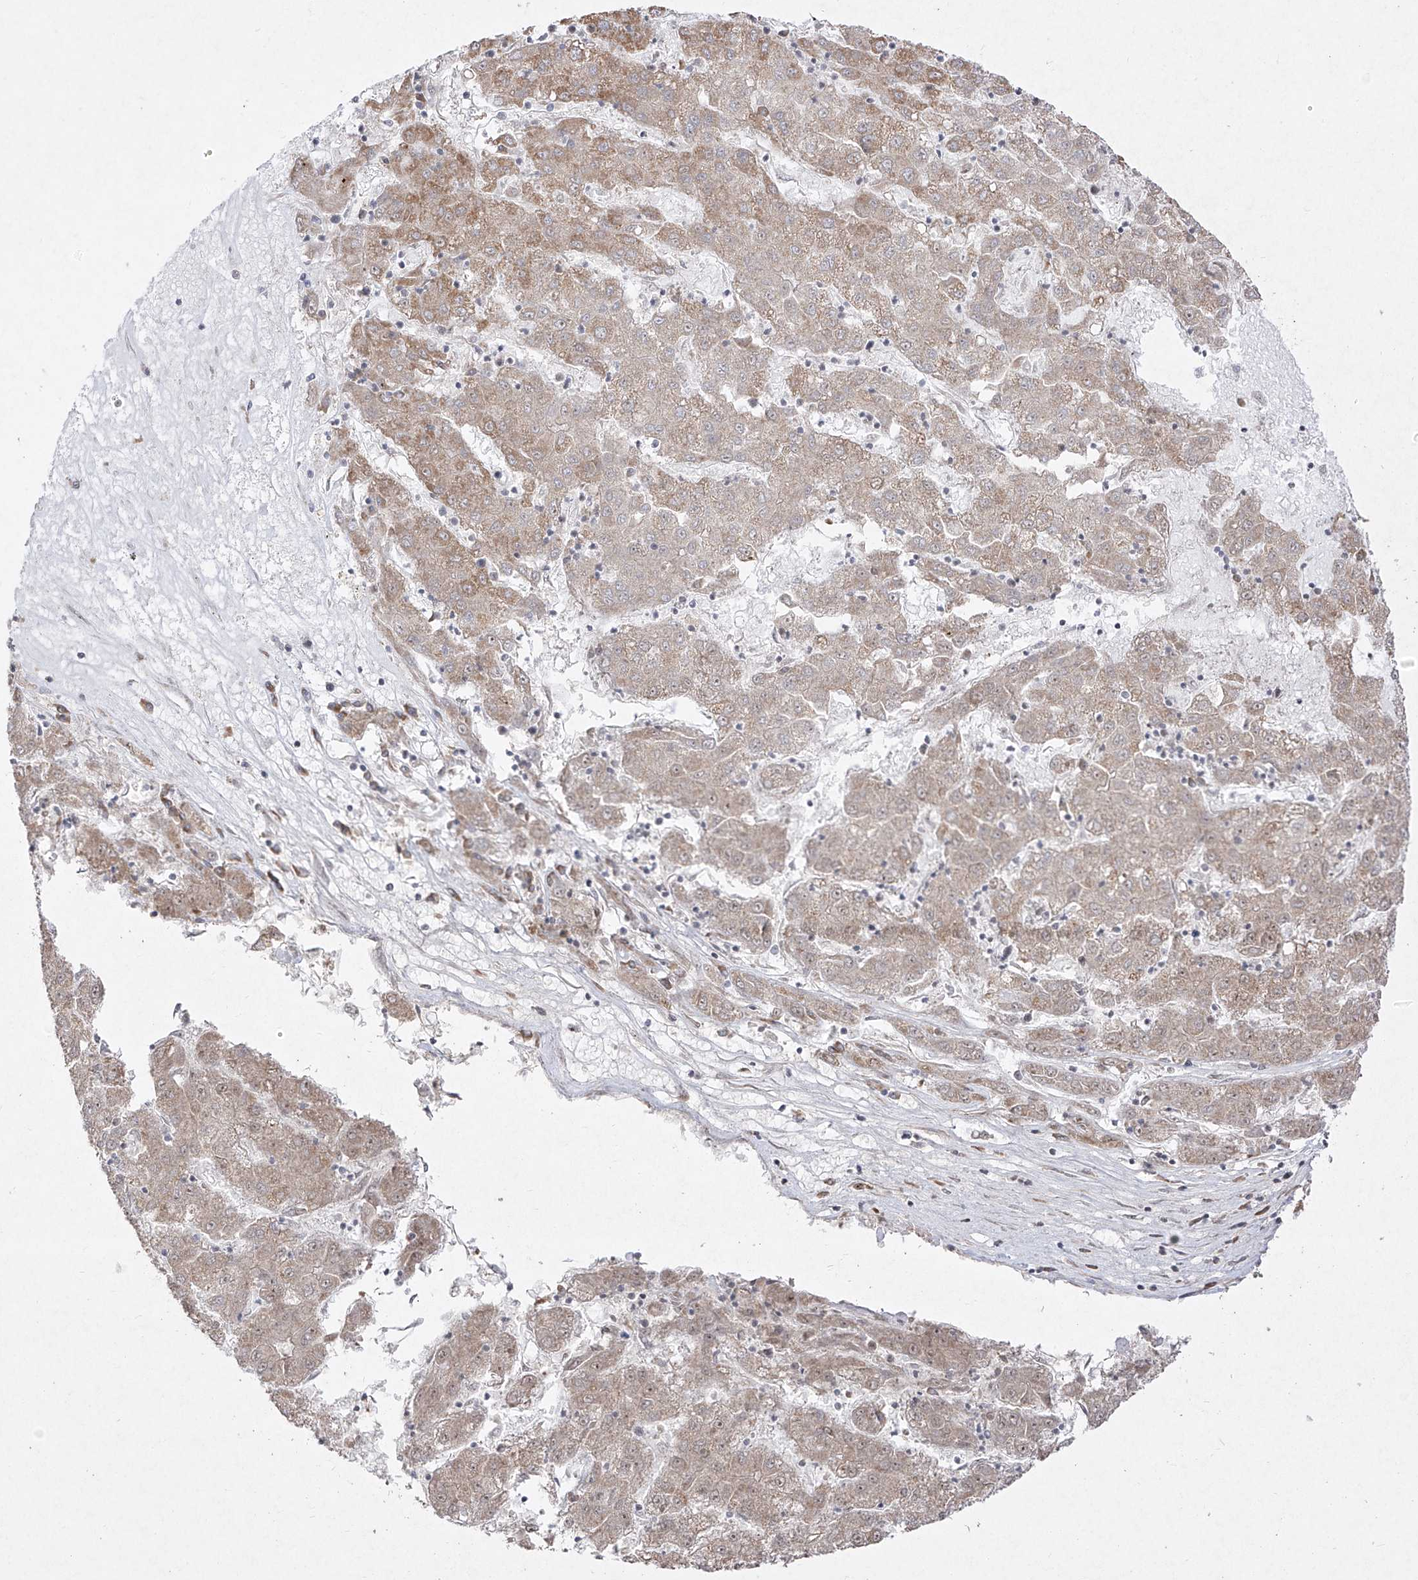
{"staining": {"intensity": "weak", "quantity": "<25%", "location": "cytoplasmic/membranous"}, "tissue": "liver cancer", "cell_type": "Tumor cells", "image_type": "cancer", "snomed": [{"axis": "morphology", "description": "Carcinoma, Hepatocellular, NOS"}, {"axis": "topography", "description": "Liver"}], "caption": "High power microscopy photomicrograph of an immunohistochemistry (IHC) micrograph of hepatocellular carcinoma (liver), revealing no significant expression in tumor cells.", "gene": "SNRNP27", "patient": {"sex": "male", "age": 72}}